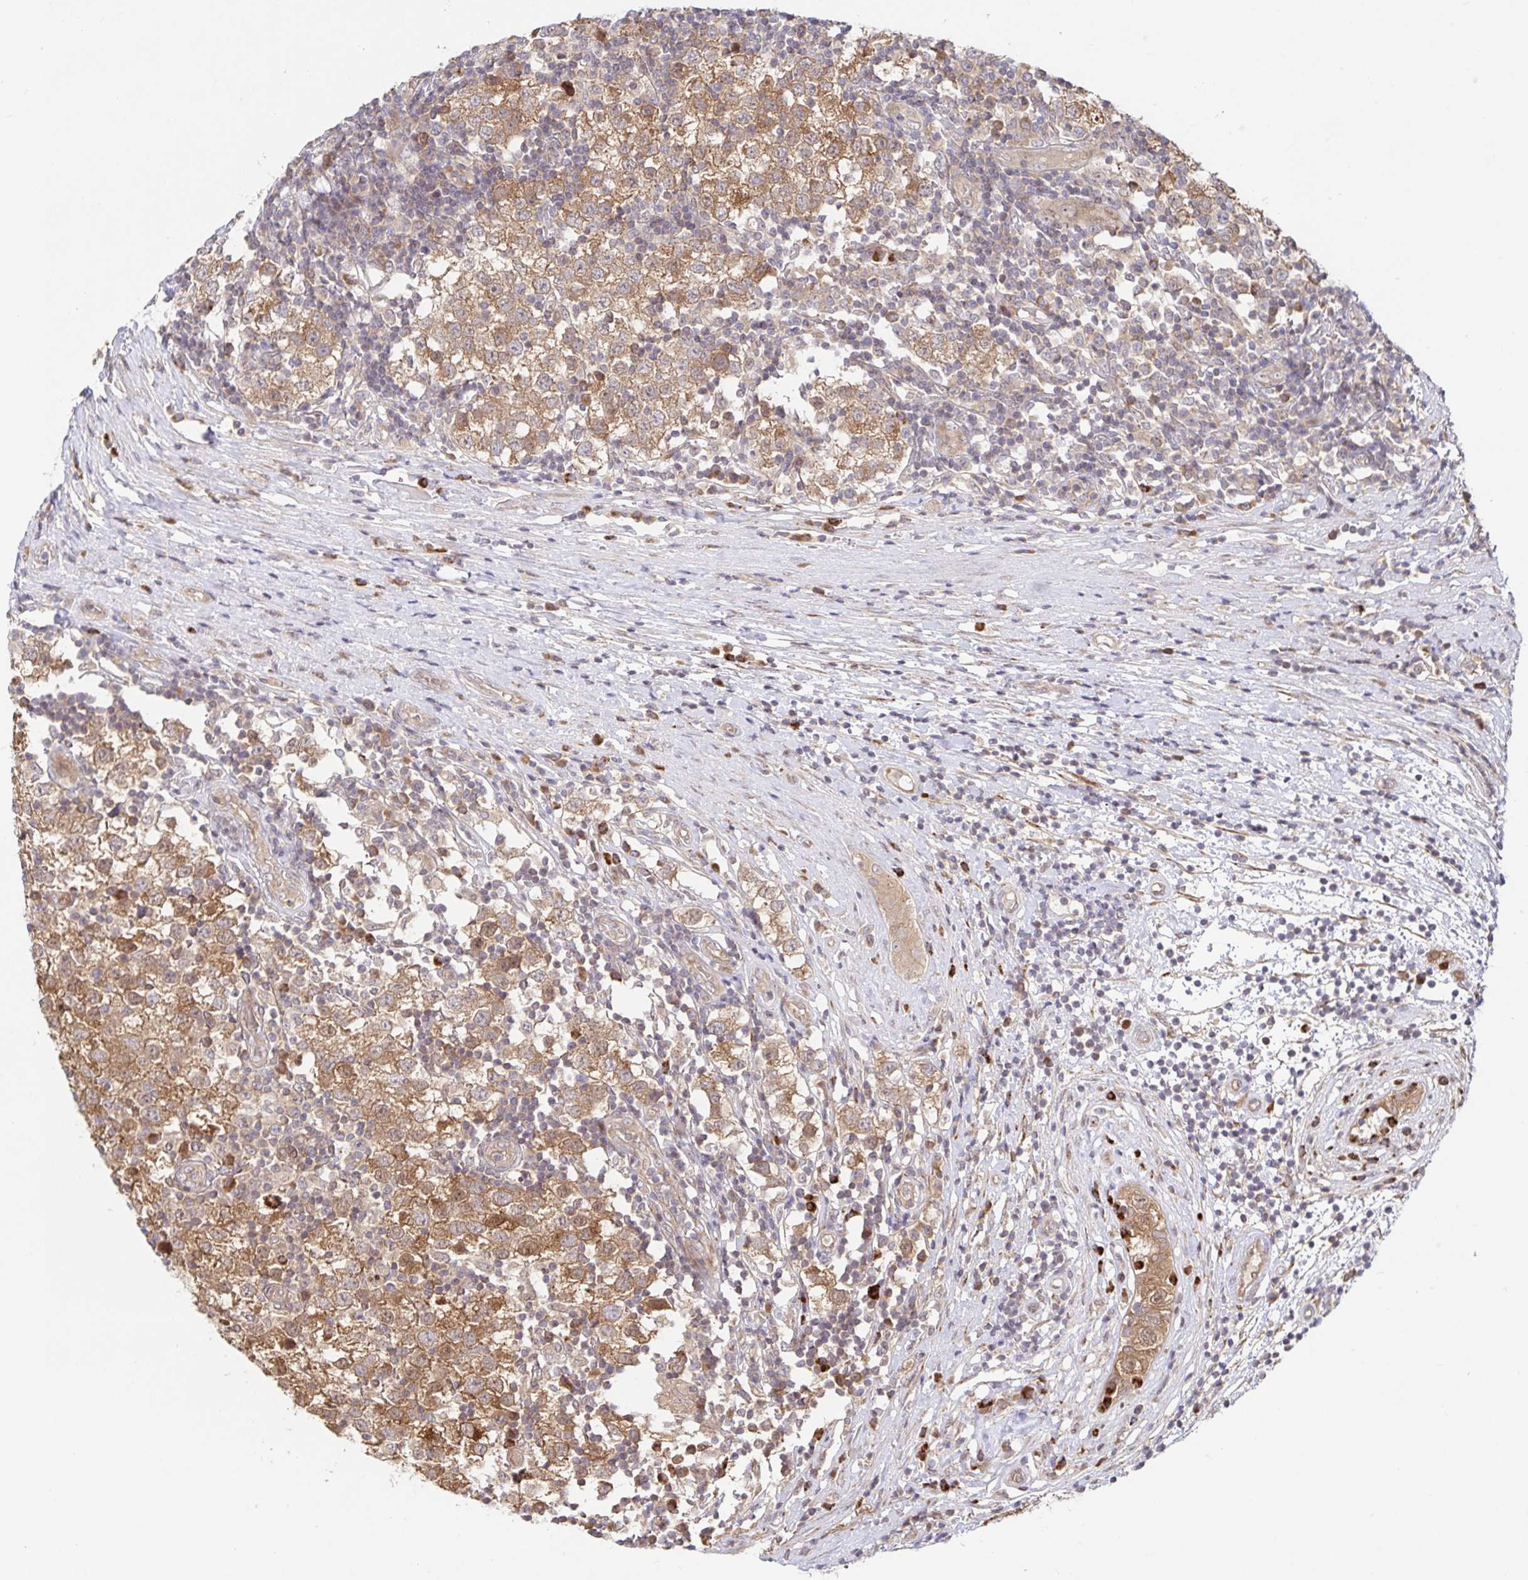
{"staining": {"intensity": "moderate", "quantity": ">75%", "location": "cytoplasmic/membranous,nuclear"}, "tissue": "testis cancer", "cell_type": "Tumor cells", "image_type": "cancer", "snomed": [{"axis": "morphology", "description": "Seminoma, NOS"}, {"axis": "topography", "description": "Testis"}], "caption": "Immunohistochemical staining of human testis cancer shows medium levels of moderate cytoplasmic/membranous and nuclear staining in approximately >75% of tumor cells.", "gene": "AACS", "patient": {"sex": "male", "age": 34}}